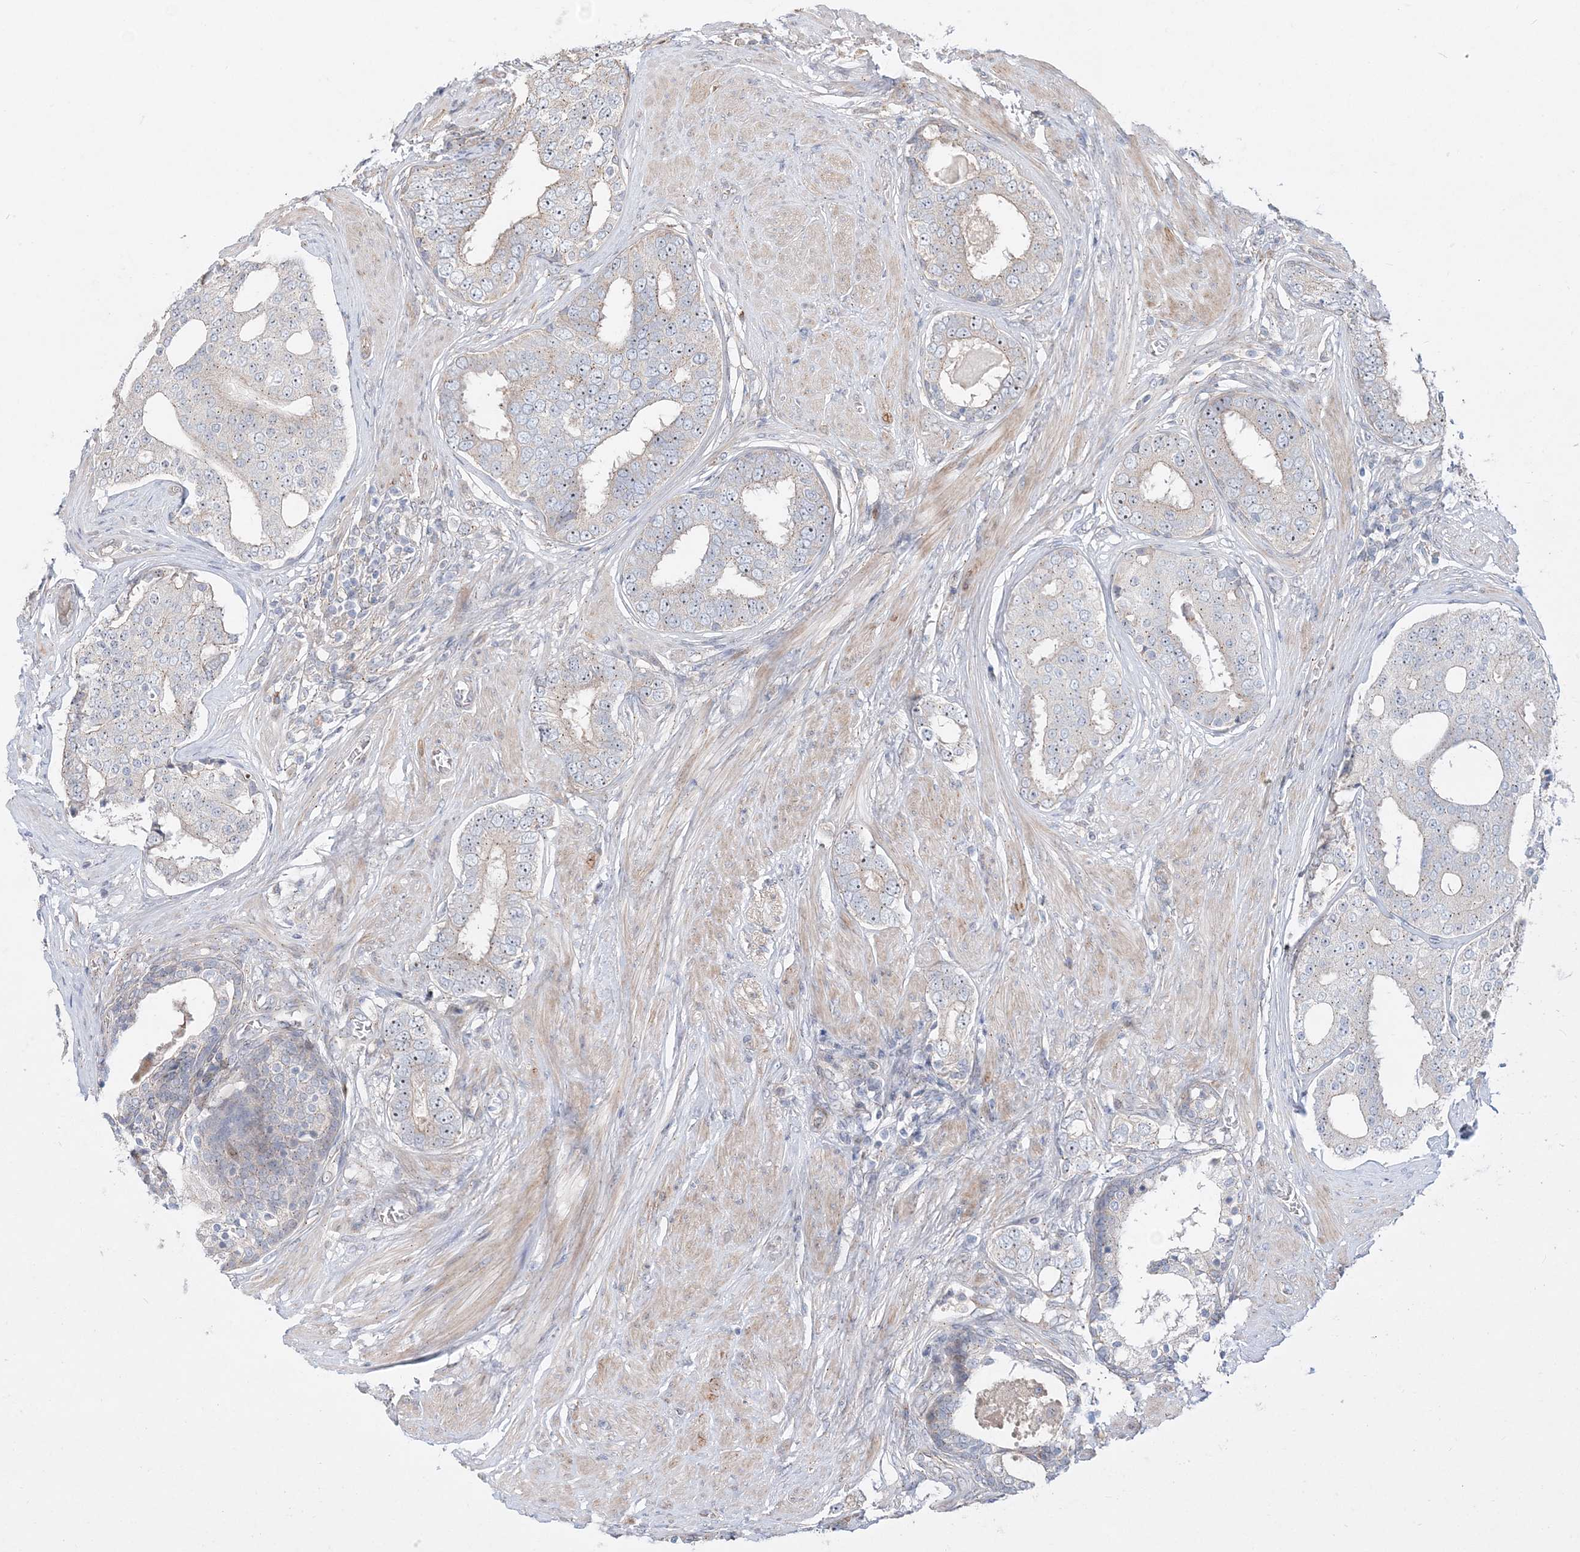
{"staining": {"intensity": "negative", "quantity": "none", "location": "none"}, "tissue": "prostate cancer", "cell_type": "Tumor cells", "image_type": "cancer", "snomed": [{"axis": "morphology", "description": "Adenocarcinoma, High grade"}, {"axis": "topography", "description": "Prostate"}], "caption": "A high-resolution photomicrograph shows immunohistochemistry (IHC) staining of prostate adenocarcinoma (high-grade), which reveals no significant staining in tumor cells. The staining is performed using DAB (3,3'-diaminobenzidine) brown chromogen with nuclei counter-stained in using hematoxylin.", "gene": "CXXC5", "patient": {"sex": "male", "age": 56}}